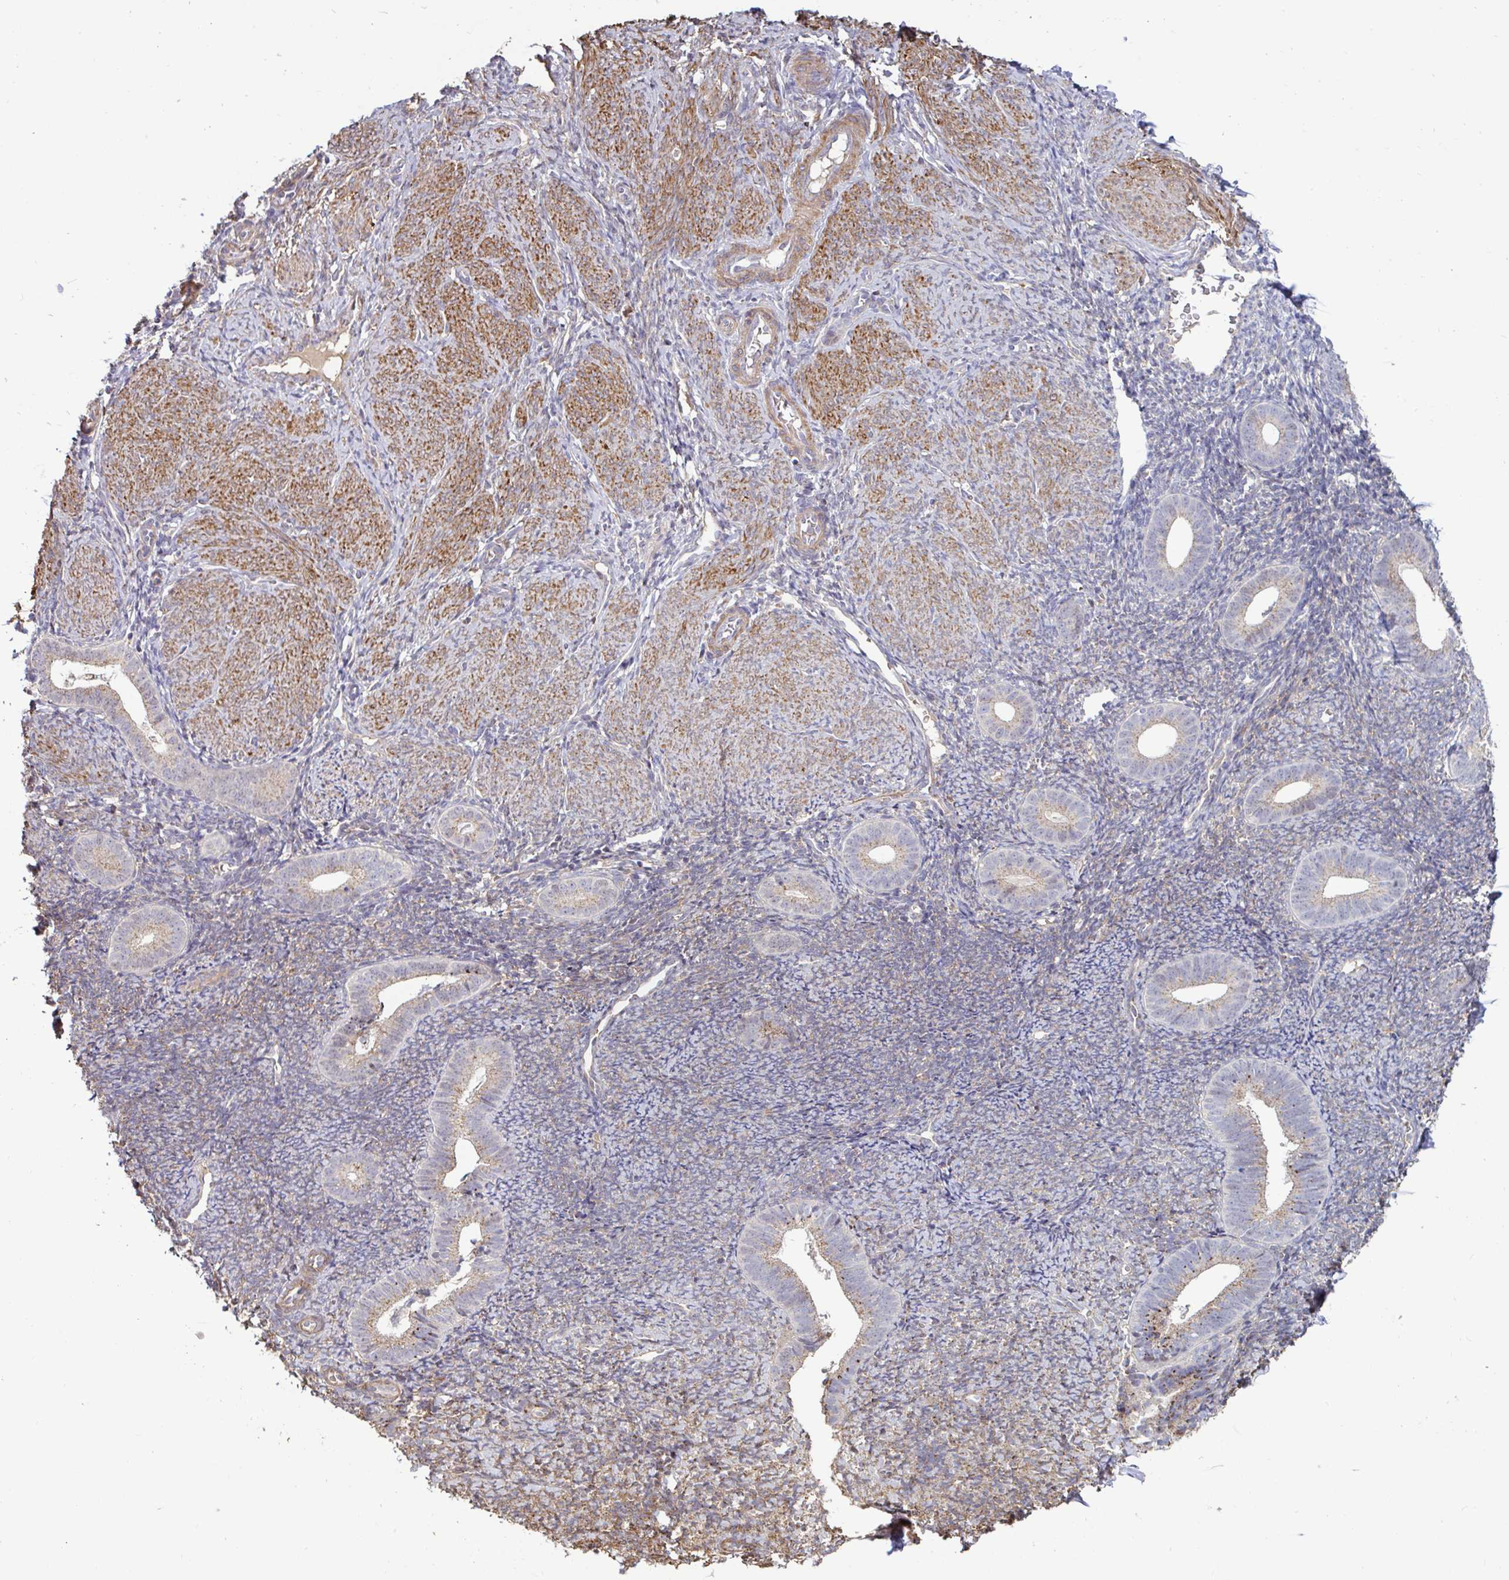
{"staining": {"intensity": "weak", "quantity": "<25%", "location": "cytoplasmic/membranous"}, "tissue": "endometrium", "cell_type": "Cells in endometrial stroma", "image_type": "normal", "snomed": [{"axis": "morphology", "description": "Normal tissue, NOS"}, {"axis": "topography", "description": "Endometrium"}], "caption": "Cells in endometrial stroma are negative for brown protein staining in benign endometrium. (DAB (3,3'-diaminobenzidine) immunohistochemistry, high magnification).", "gene": "SPRY1", "patient": {"sex": "female", "age": 39}}